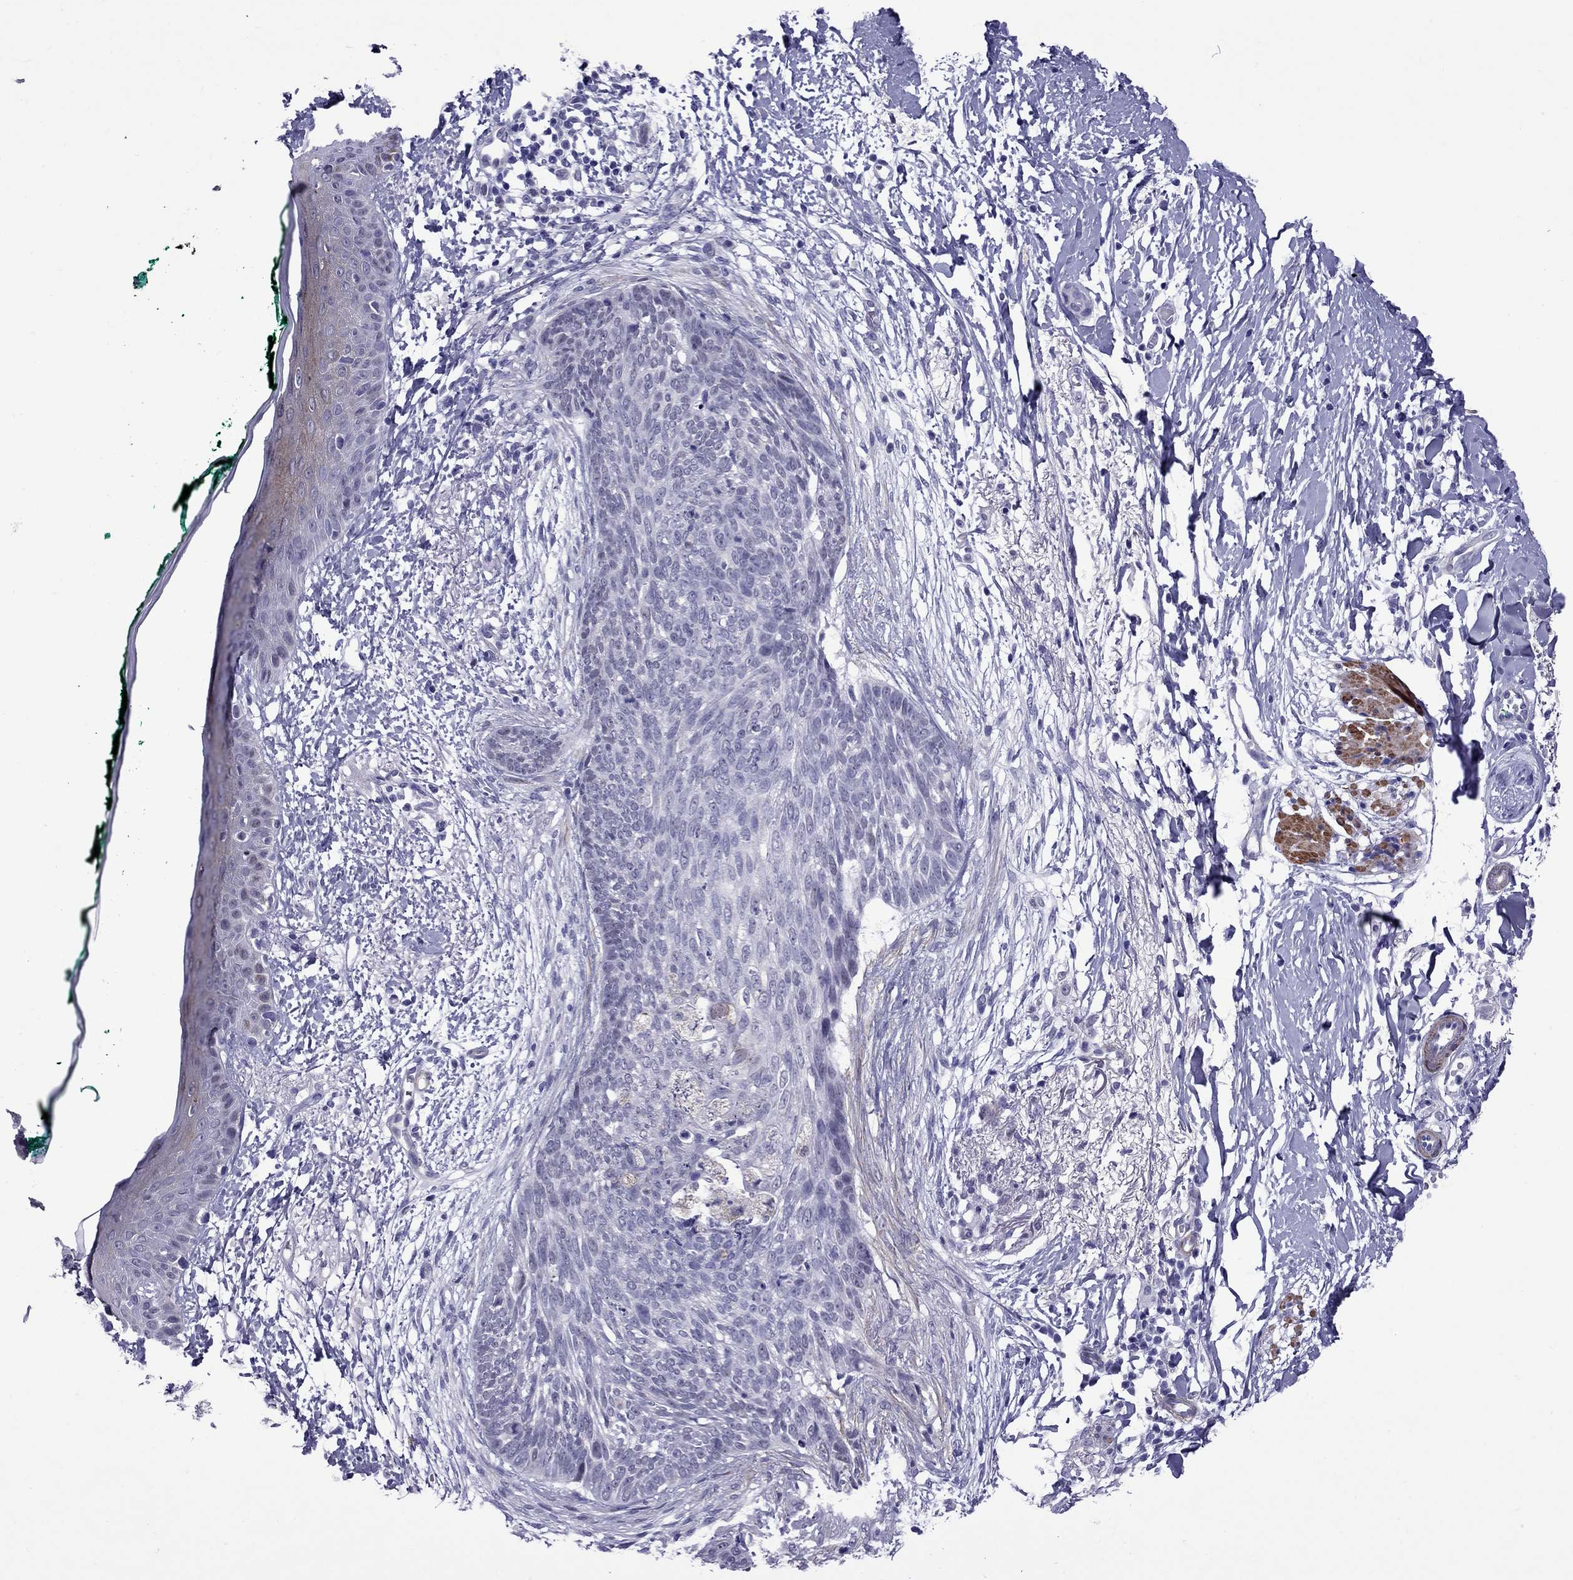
{"staining": {"intensity": "negative", "quantity": "none", "location": "none"}, "tissue": "skin cancer", "cell_type": "Tumor cells", "image_type": "cancer", "snomed": [{"axis": "morphology", "description": "Normal tissue, NOS"}, {"axis": "morphology", "description": "Basal cell carcinoma"}, {"axis": "topography", "description": "Skin"}], "caption": "Immunohistochemistry of skin cancer (basal cell carcinoma) reveals no staining in tumor cells.", "gene": "CHRNA5", "patient": {"sex": "male", "age": 84}}